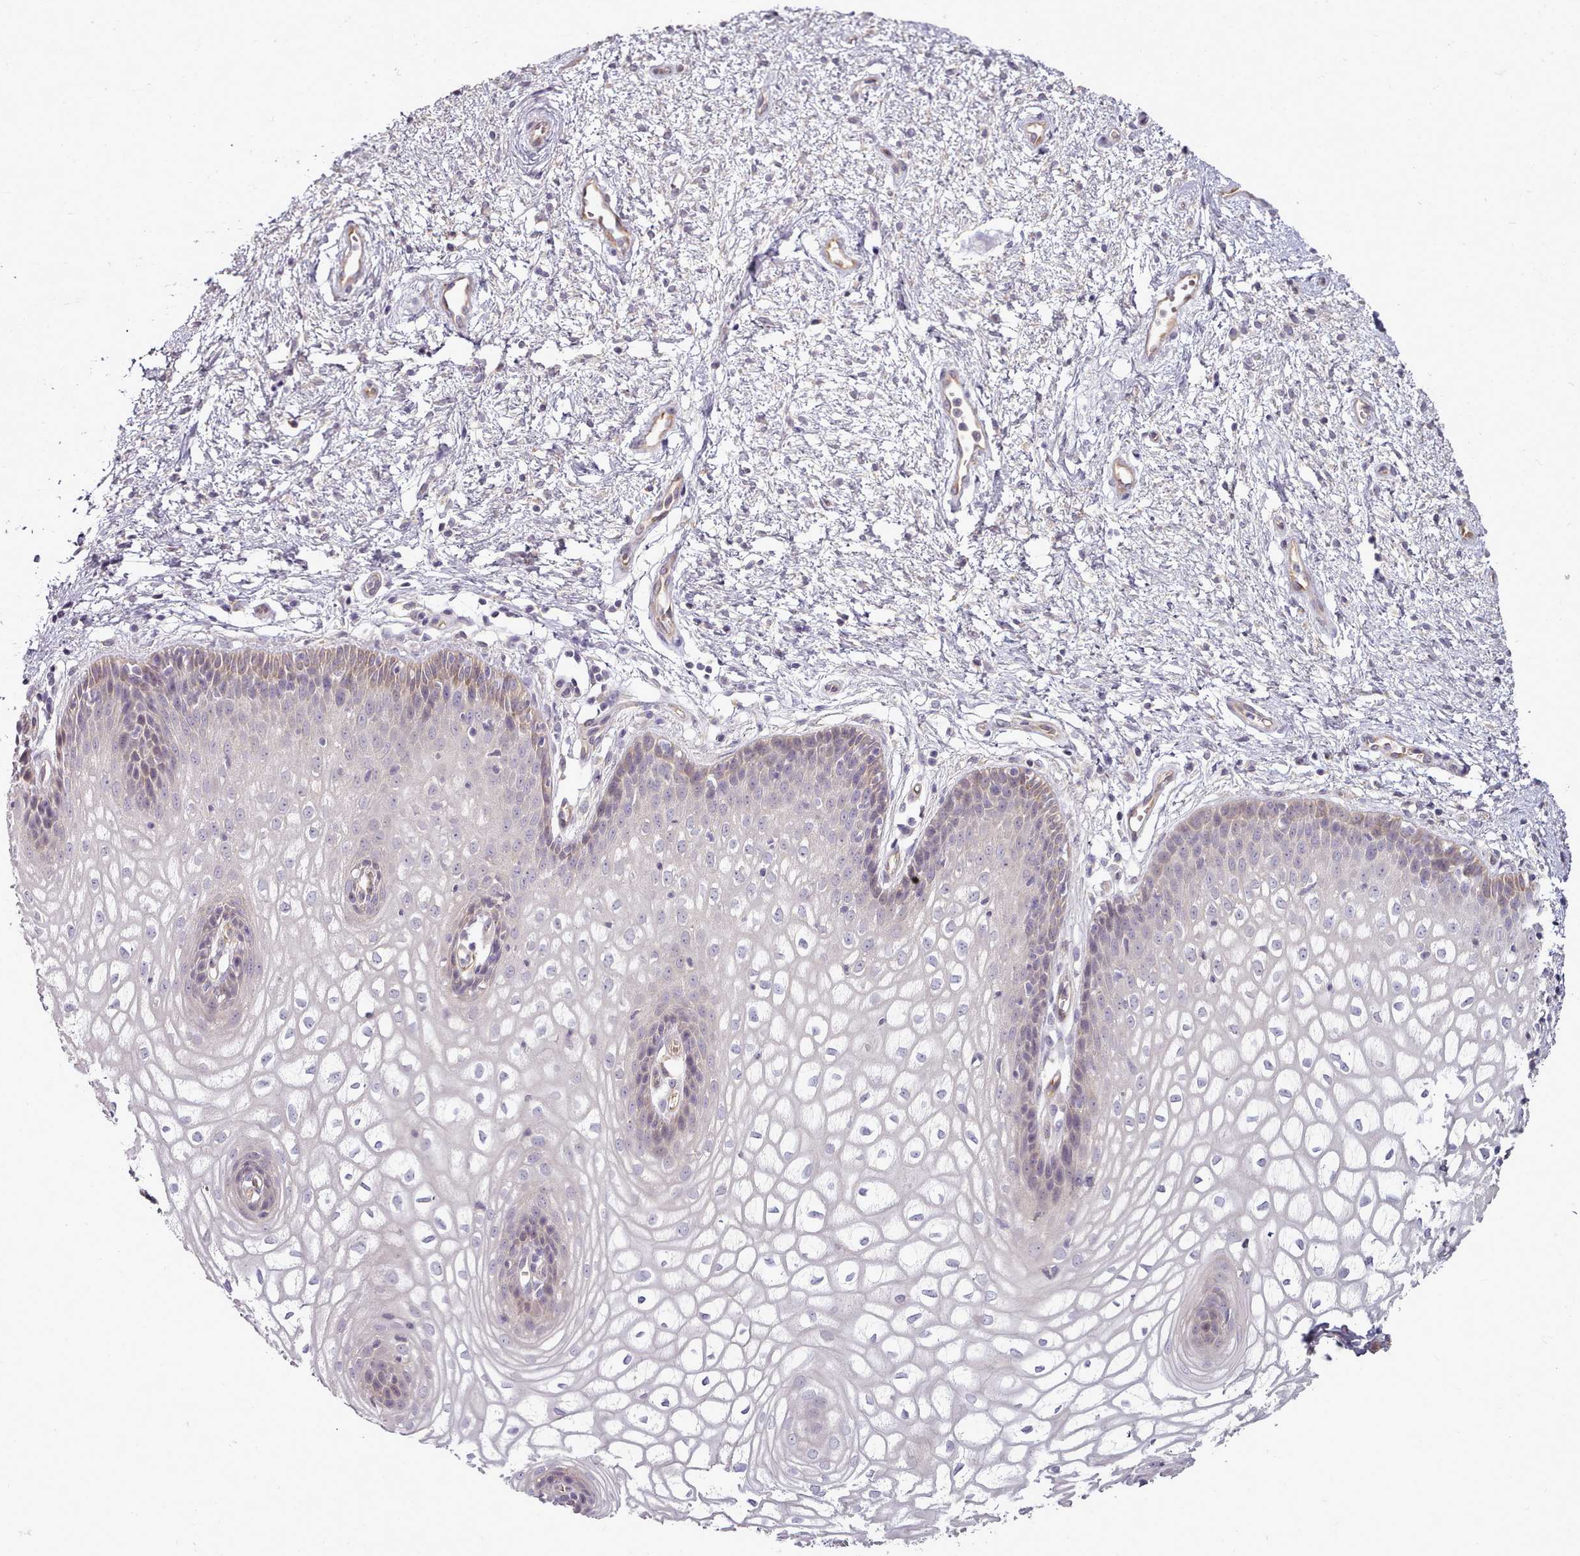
{"staining": {"intensity": "weak", "quantity": "<25%", "location": "cytoplasmic/membranous"}, "tissue": "vagina", "cell_type": "Squamous epithelial cells", "image_type": "normal", "snomed": [{"axis": "morphology", "description": "Normal tissue, NOS"}, {"axis": "topography", "description": "Vagina"}], "caption": "Squamous epithelial cells show no significant staining in benign vagina.", "gene": "C1QTNF5", "patient": {"sex": "female", "age": 34}}